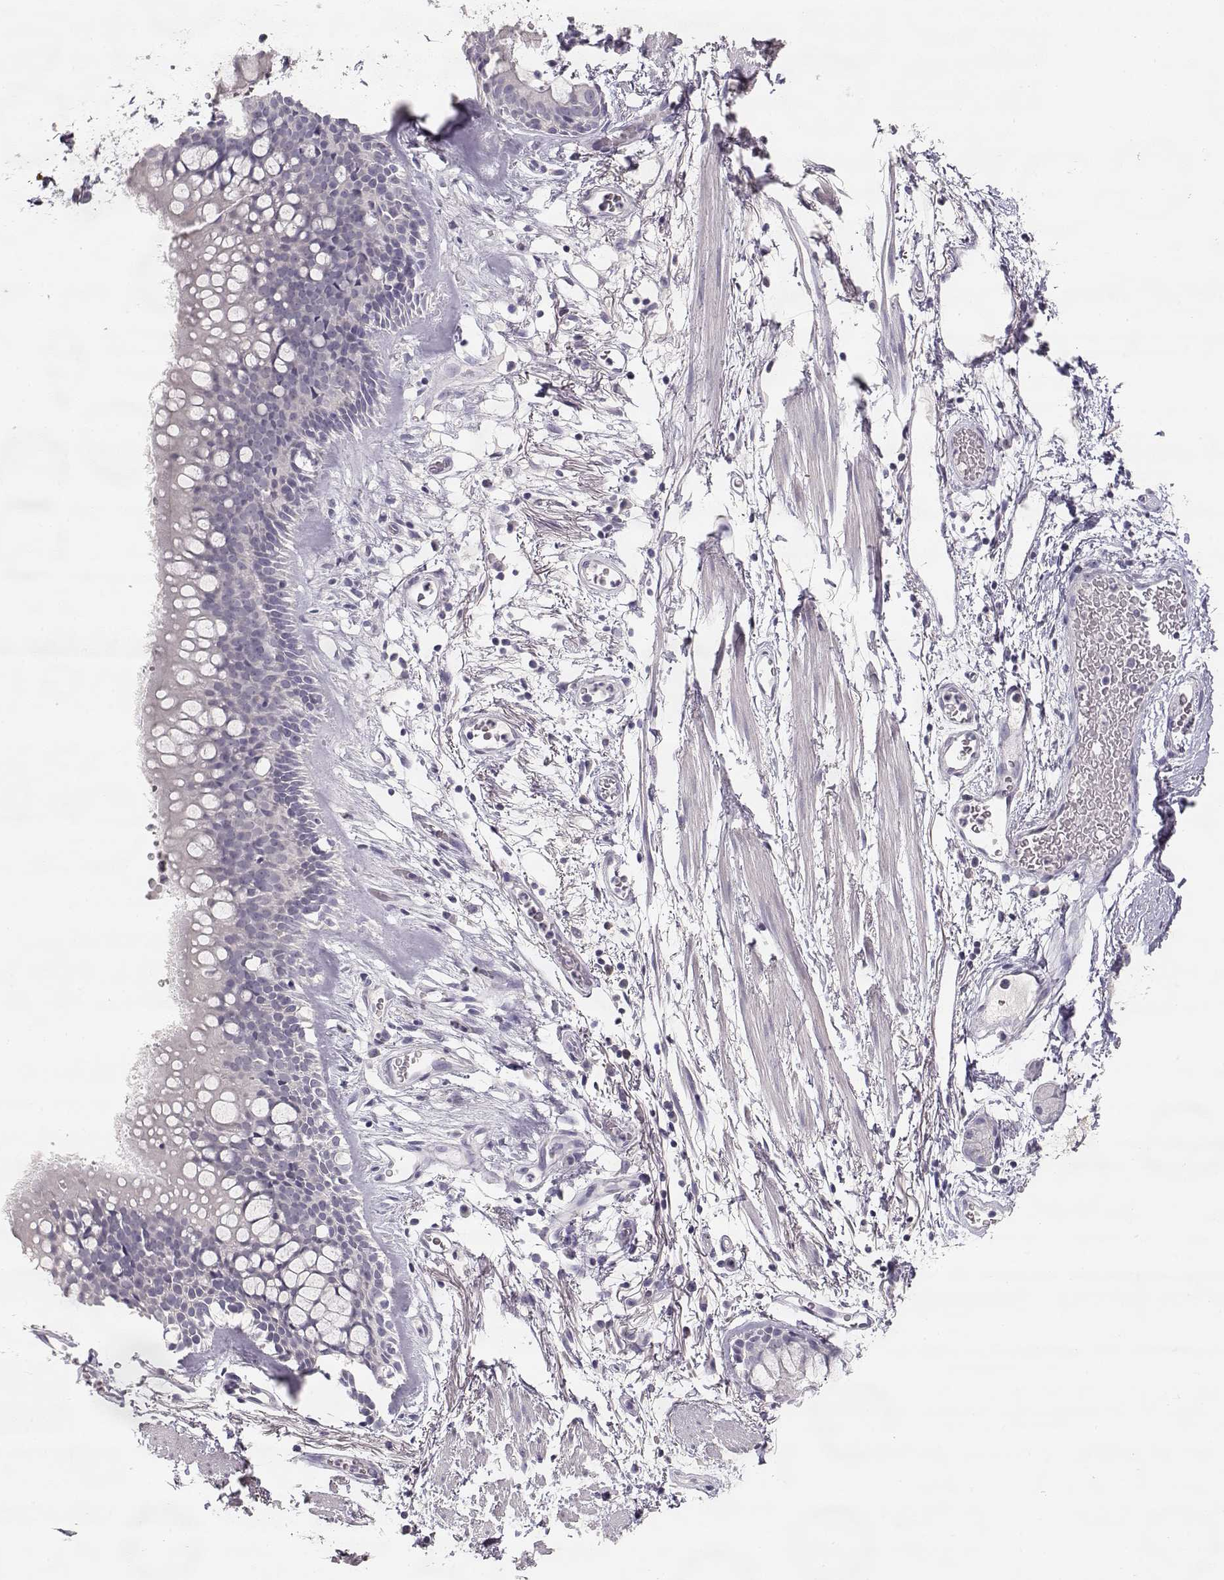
{"staining": {"intensity": "negative", "quantity": "none", "location": "none"}, "tissue": "soft tissue", "cell_type": "Chondrocytes", "image_type": "normal", "snomed": [{"axis": "morphology", "description": "Normal tissue, NOS"}, {"axis": "topography", "description": "Bronchus"}, {"axis": "topography", "description": "Lung"}], "caption": "A high-resolution histopathology image shows IHC staining of benign soft tissue, which displays no significant staining in chondrocytes.", "gene": "TPH2", "patient": {"sex": "female", "age": 57}}